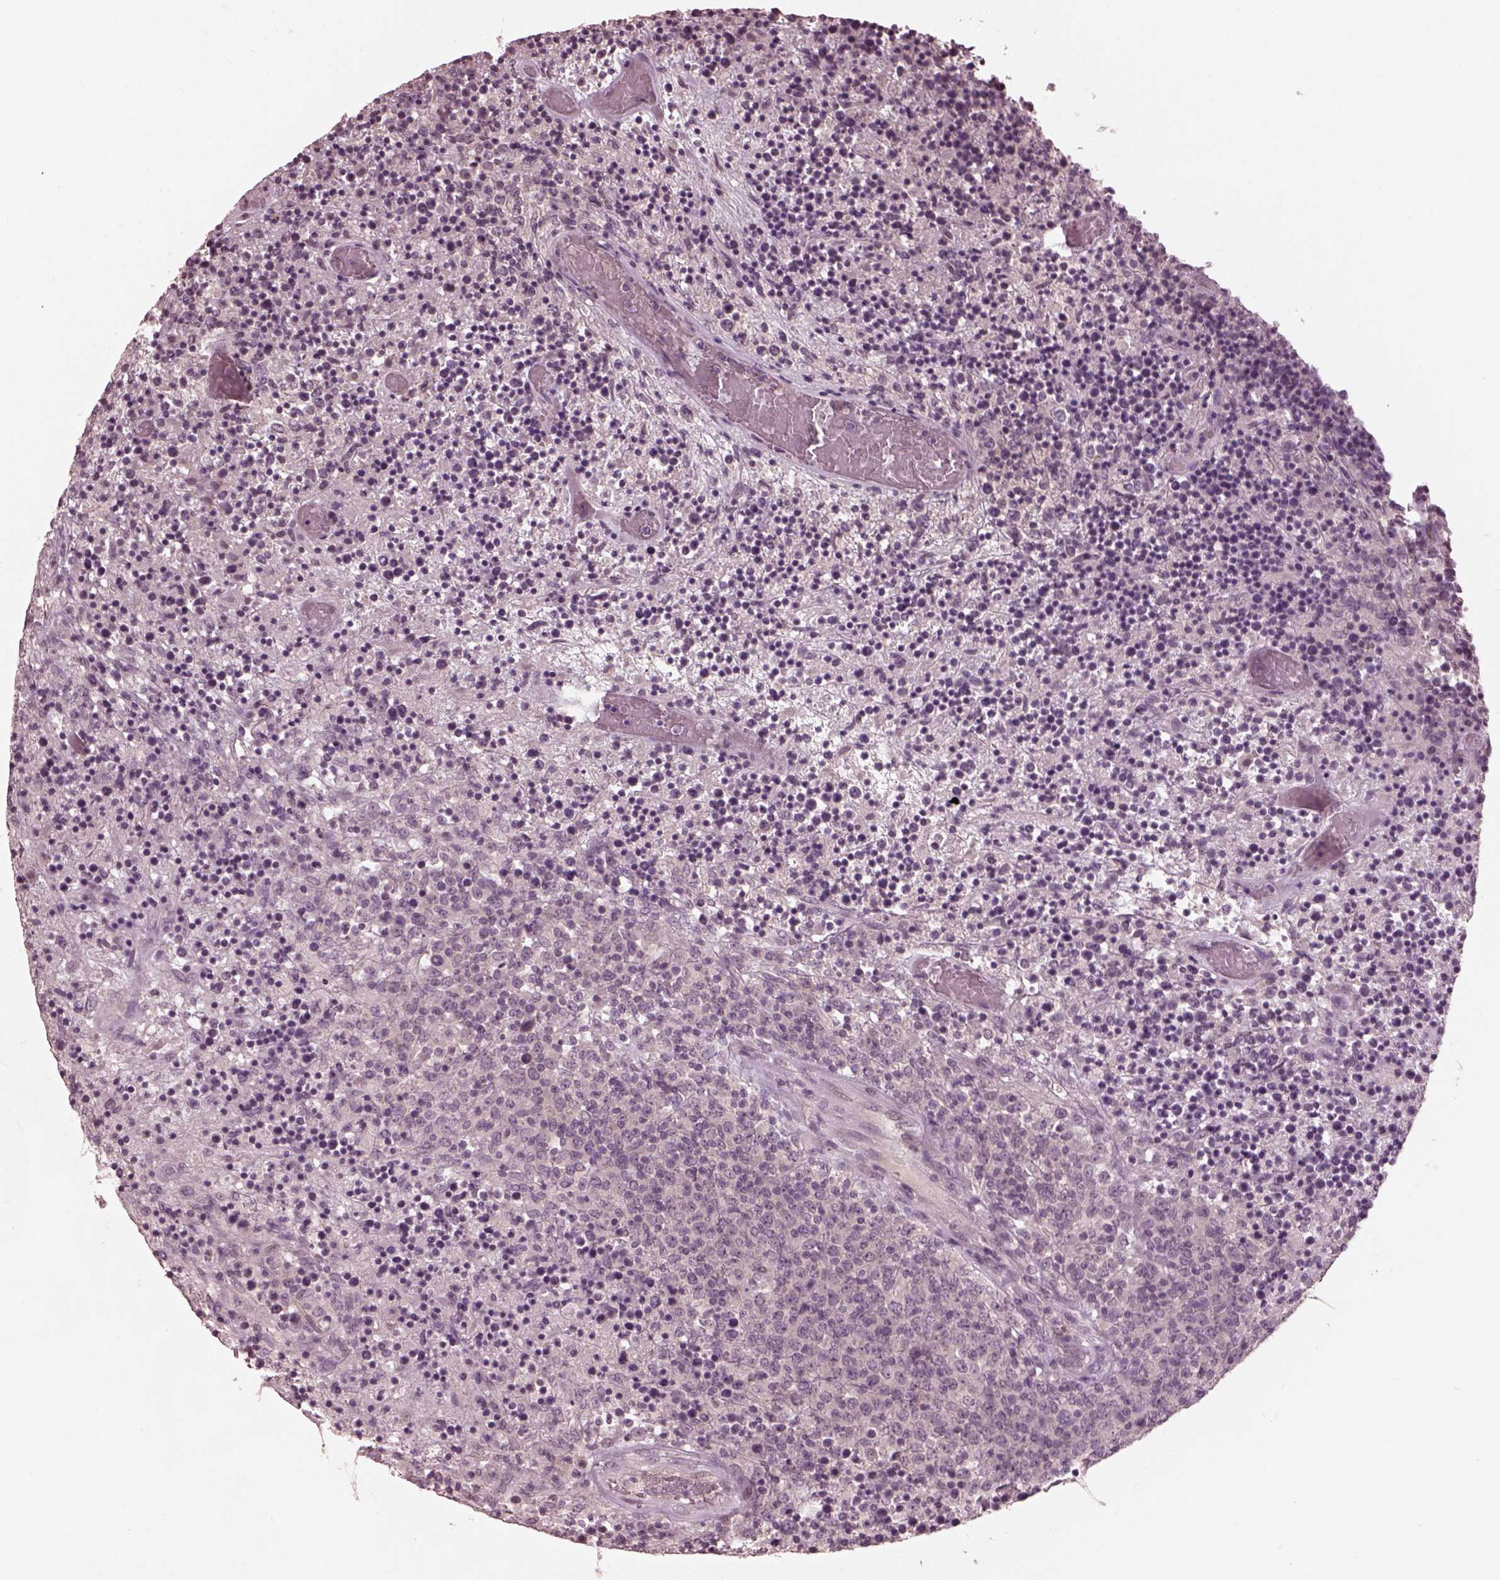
{"staining": {"intensity": "negative", "quantity": "none", "location": "none"}, "tissue": "lymphoma", "cell_type": "Tumor cells", "image_type": "cancer", "snomed": [{"axis": "morphology", "description": "Malignant lymphoma, non-Hodgkin's type, High grade"}, {"axis": "topography", "description": "Lung"}], "caption": "The IHC image has no significant expression in tumor cells of lymphoma tissue.", "gene": "RGS7", "patient": {"sex": "male", "age": 79}}